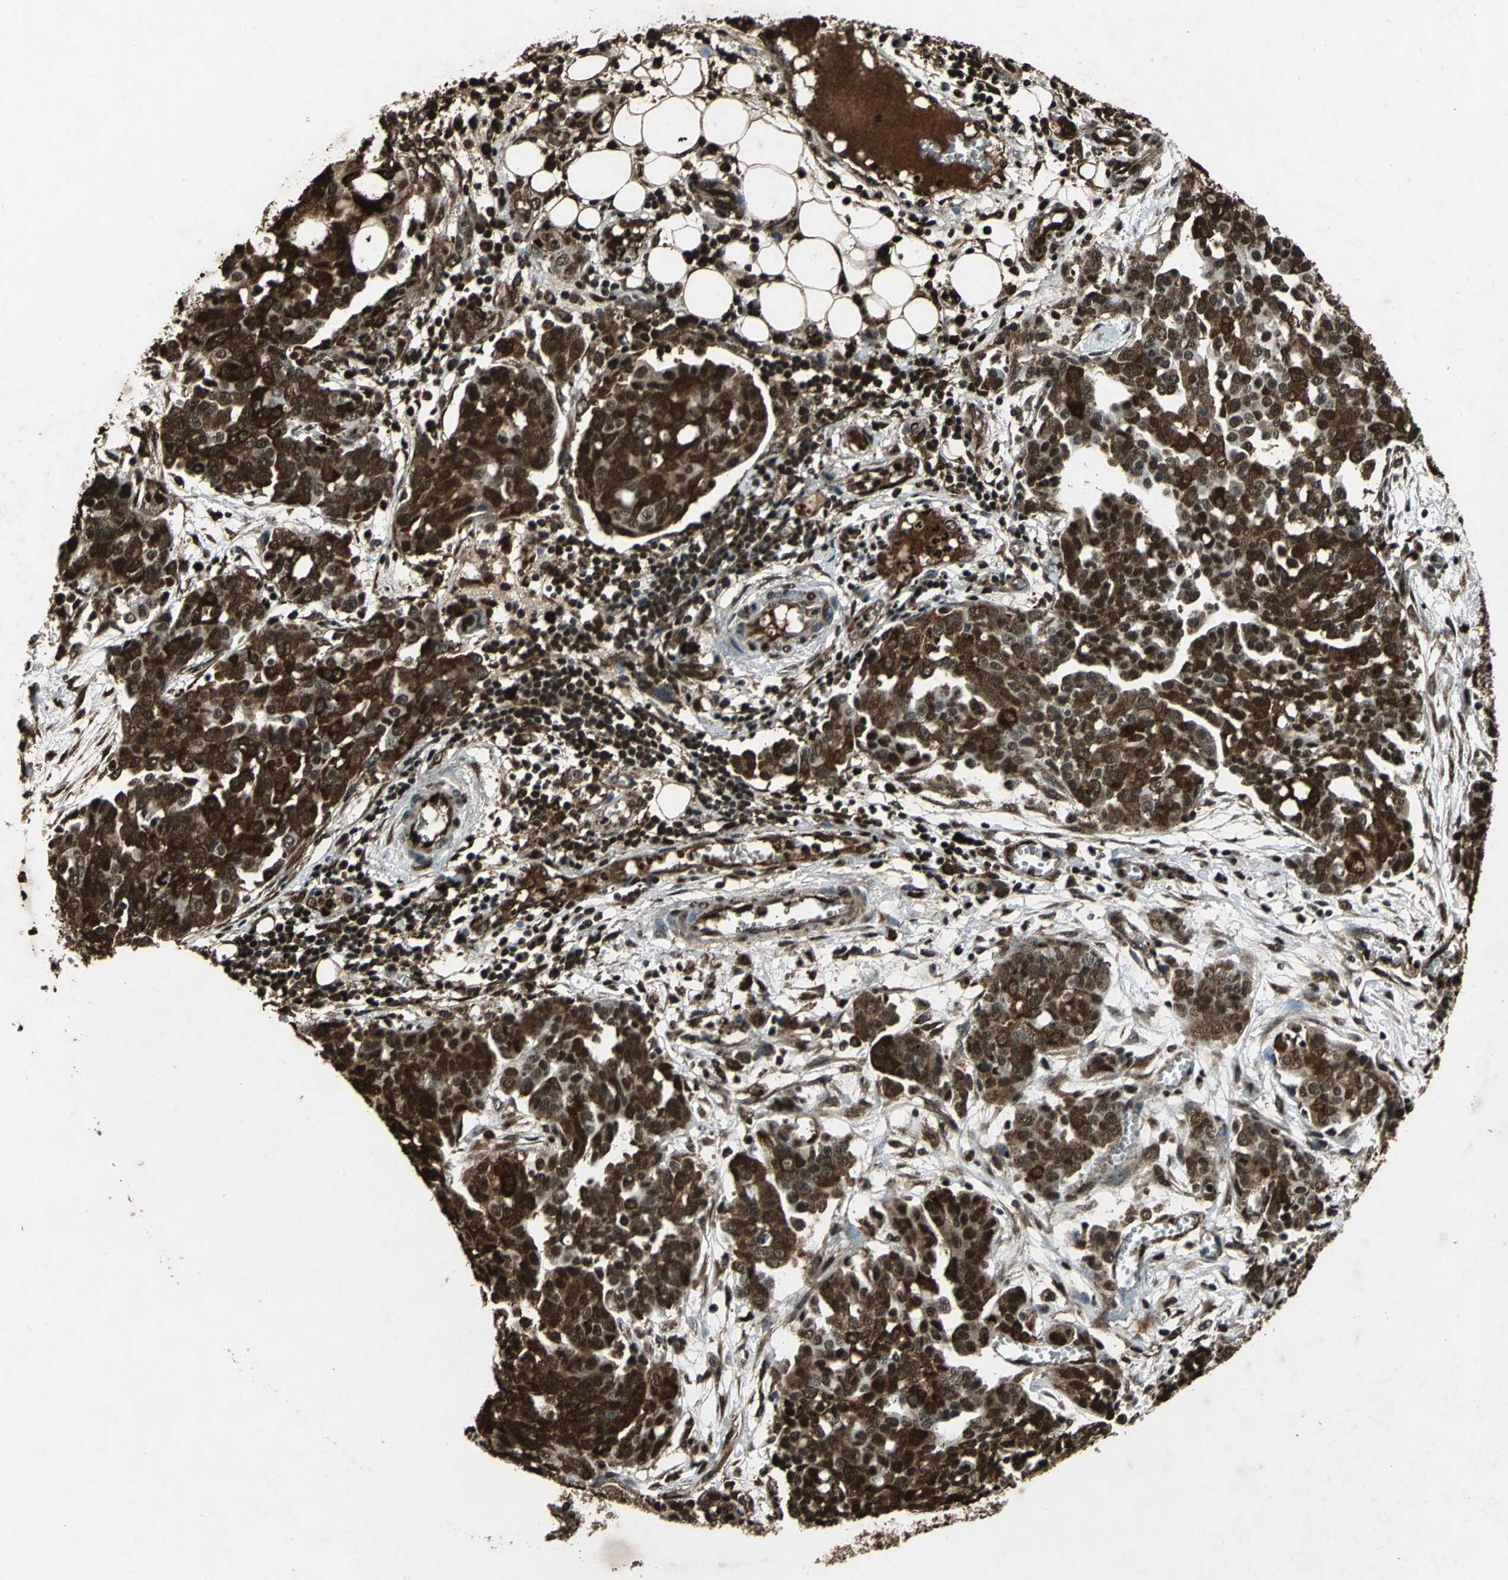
{"staining": {"intensity": "strong", "quantity": ">75%", "location": "cytoplasmic/membranous,nuclear"}, "tissue": "ovarian cancer", "cell_type": "Tumor cells", "image_type": "cancer", "snomed": [{"axis": "morphology", "description": "Cystadenocarcinoma, serous, NOS"}, {"axis": "topography", "description": "Soft tissue"}, {"axis": "topography", "description": "Ovary"}], "caption": "Tumor cells show strong cytoplasmic/membranous and nuclear staining in approximately >75% of cells in ovarian cancer (serous cystadenocarcinoma). (DAB (3,3'-diaminobenzidine) IHC, brown staining for protein, blue staining for nuclei).", "gene": "ANP32A", "patient": {"sex": "female", "age": 57}}